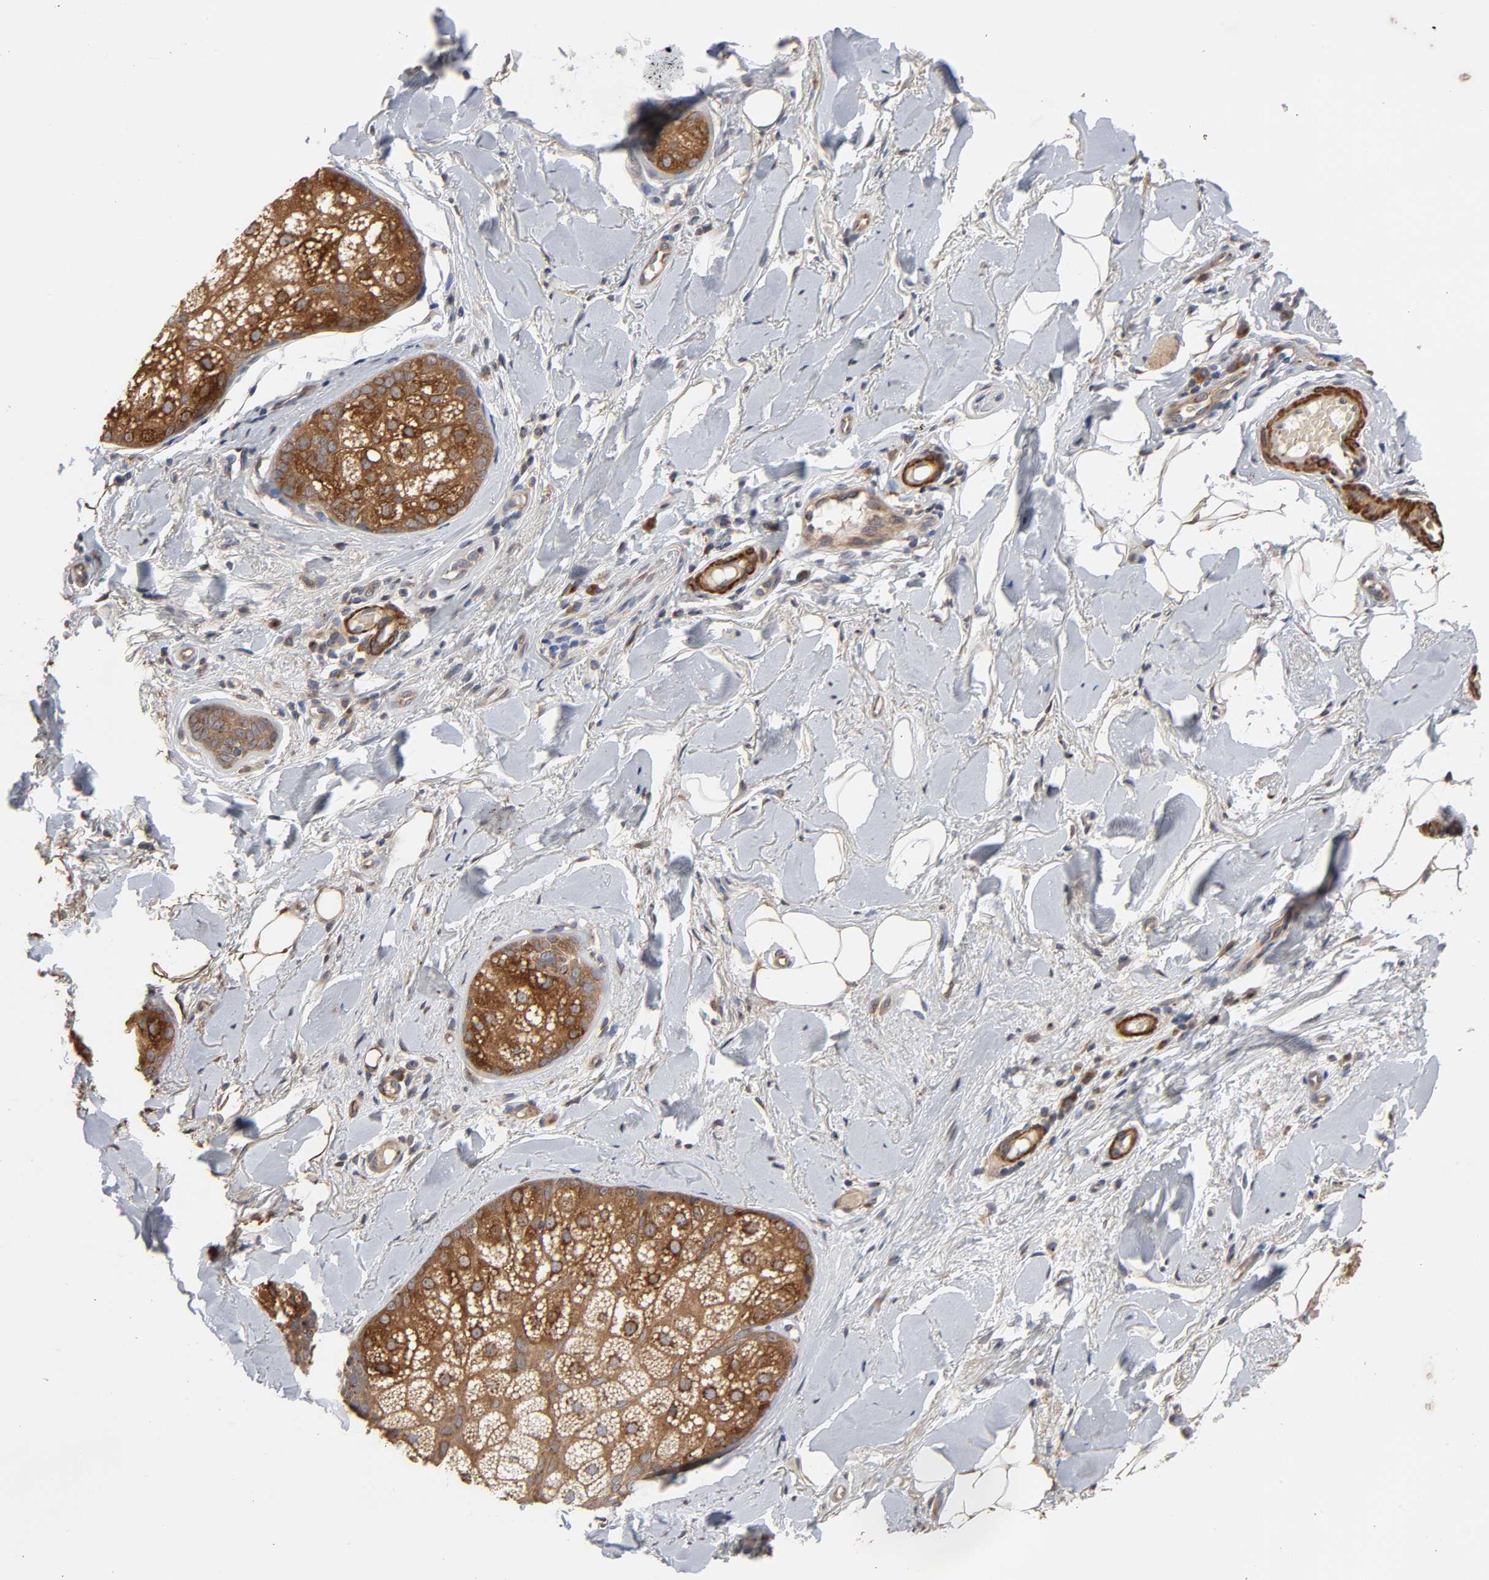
{"staining": {"intensity": "strong", "quantity": ">75%", "location": "cytoplasmic/membranous"}, "tissue": "skin cancer", "cell_type": "Tumor cells", "image_type": "cancer", "snomed": [{"axis": "morphology", "description": "Normal tissue, NOS"}, {"axis": "morphology", "description": "Basal cell carcinoma"}, {"axis": "topography", "description": "Skin"}], "caption": "A brown stain shows strong cytoplasmic/membranous expression of a protein in human skin basal cell carcinoma tumor cells.", "gene": "GNPTG", "patient": {"sex": "female", "age": 69}}